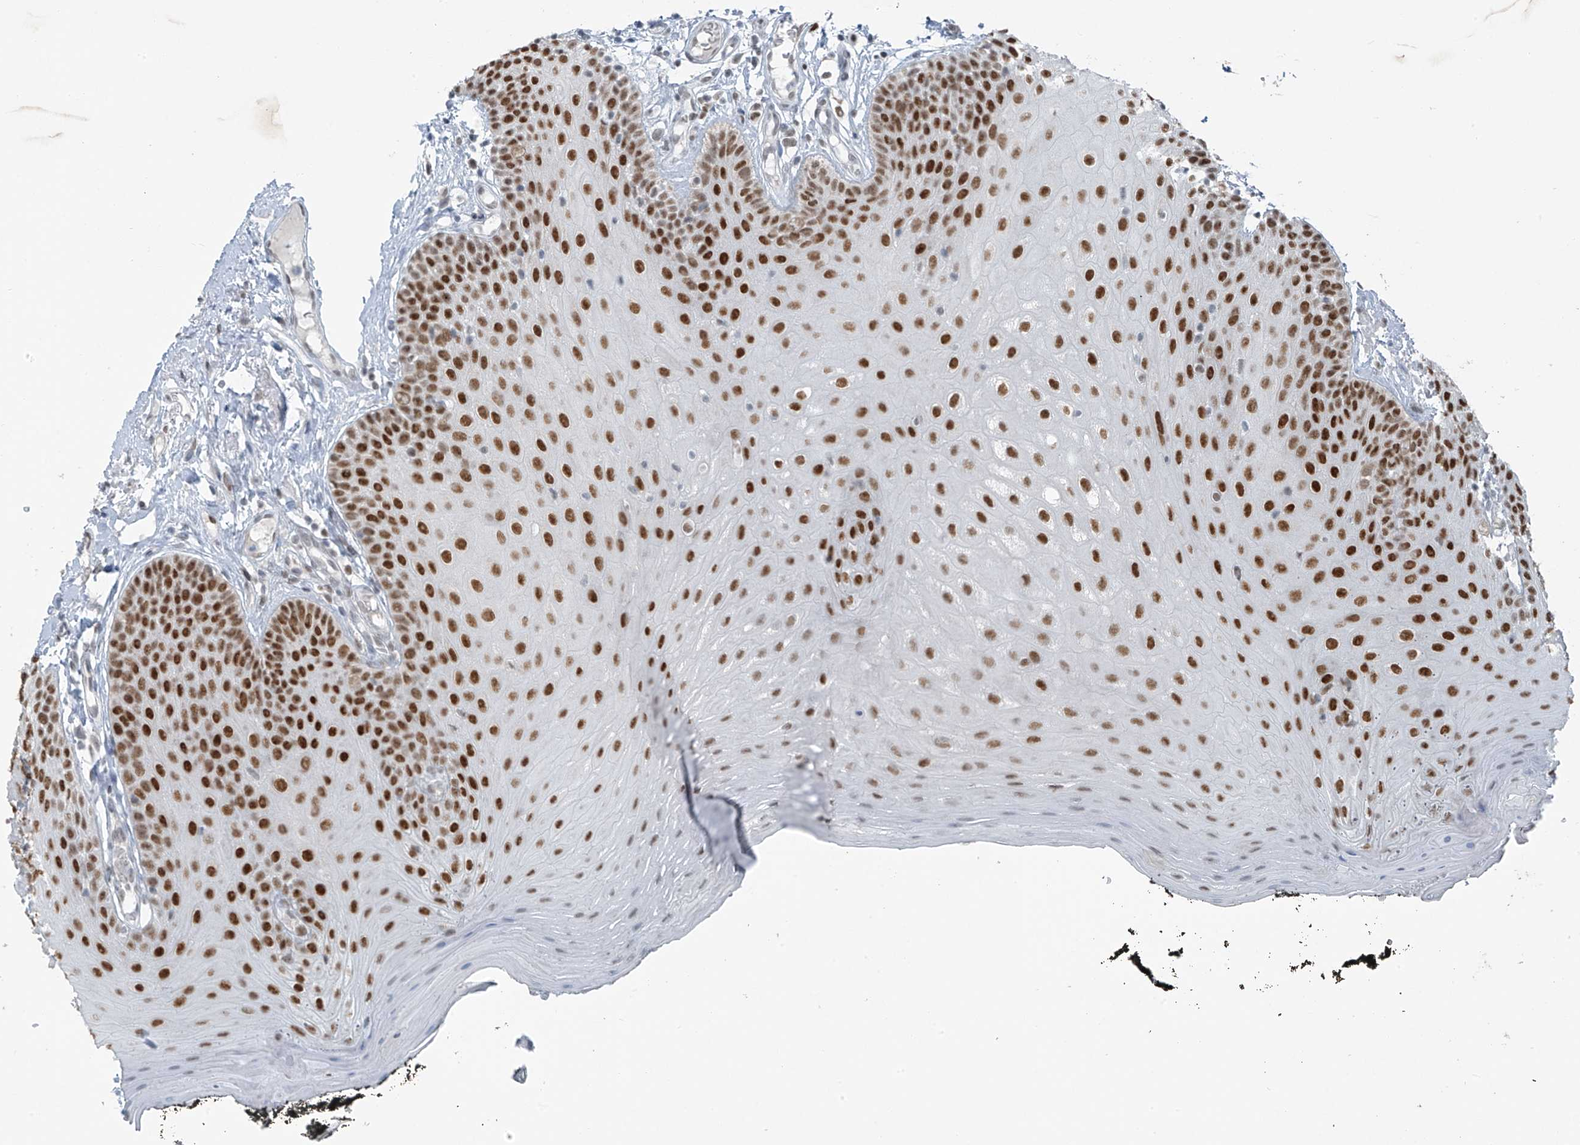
{"staining": {"intensity": "strong", "quantity": ">75%", "location": "nuclear"}, "tissue": "oral mucosa", "cell_type": "Squamous epithelial cells", "image_type": "normal", "snomed": [{"axis": "morphology", "description": "Normal tissue, NOS"}, {"axis": "topography", "description": "Oral tissue"}], "caption": "Strong nuclear protein staining is seen in approximately >75% of squamous epithelial cells in oral mucosa. The staining was performed using DAB (3,3'-diaminobenzidine), with brown indicating positive protein expression. Nuclei are stained blue with hematoxylin.", "gene": "WRNIP1", "patient": {"sex": "male", "age": 74}}